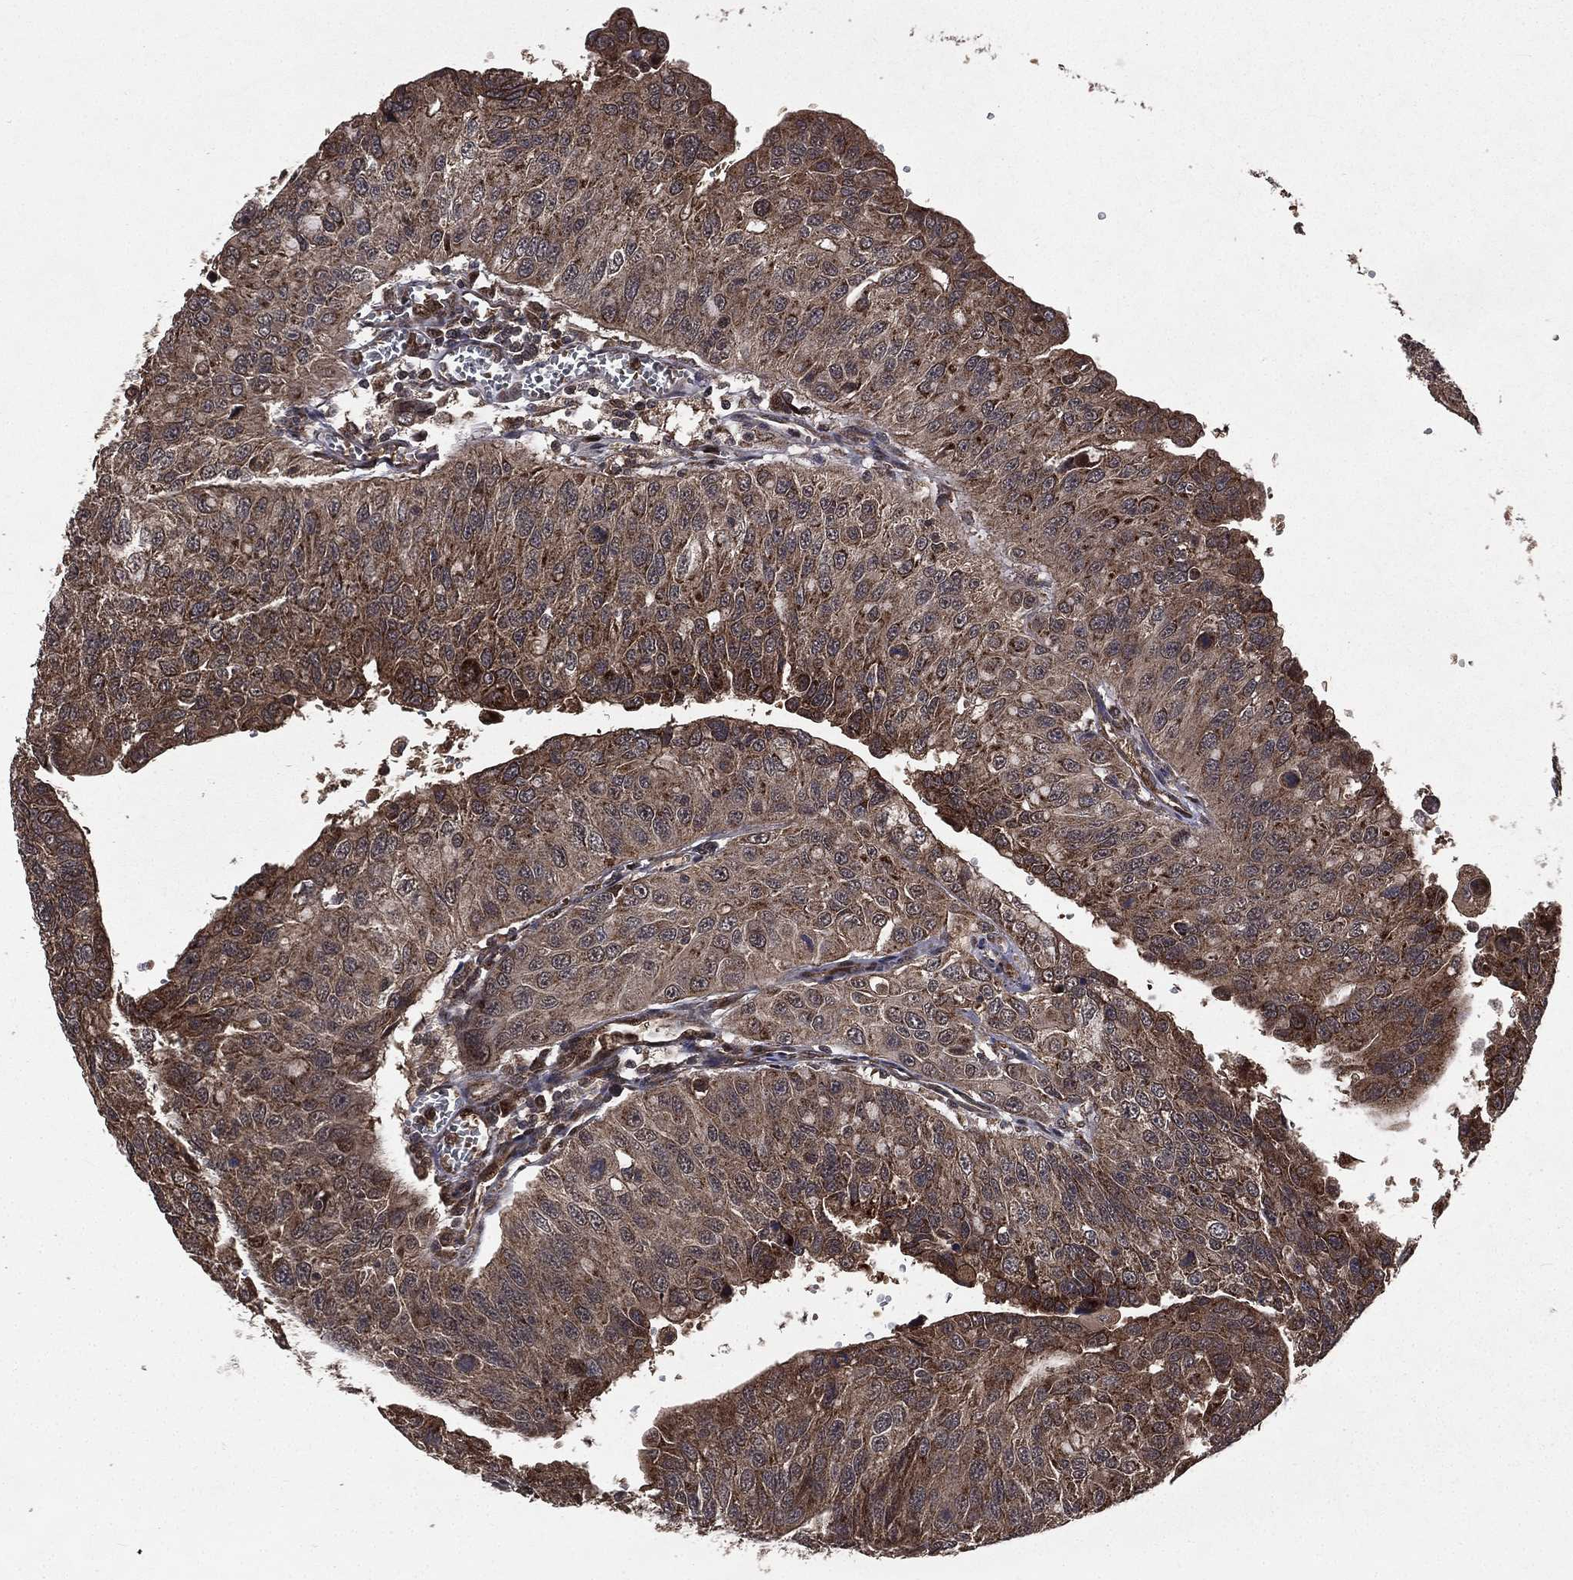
{"staining": {"intensity": "weak", "quantity": ">75%", "location": "cytoplasmic/membranous"}, "tissue": "urothelial cancer", "cell_type": "Tumor cells", "image_type": "cancer", "snomed": [{"axis": "morphology", "description": "Urothelial carcinoma, NOS"}, {"axis": "morphology", "description": "Urothelial carcinoma, High grade"}, {"axis": "topography", "description": "Urinary bladder"}], "caption": "High-grade urothelial carcinoma stained with immunohistochemistry (IHC) reveals weak cytoplasmic/membranous expression in approximately >75% of tumor cells.", "gene": "LENG8", "patient": {"sex": "female", "age": 73}}